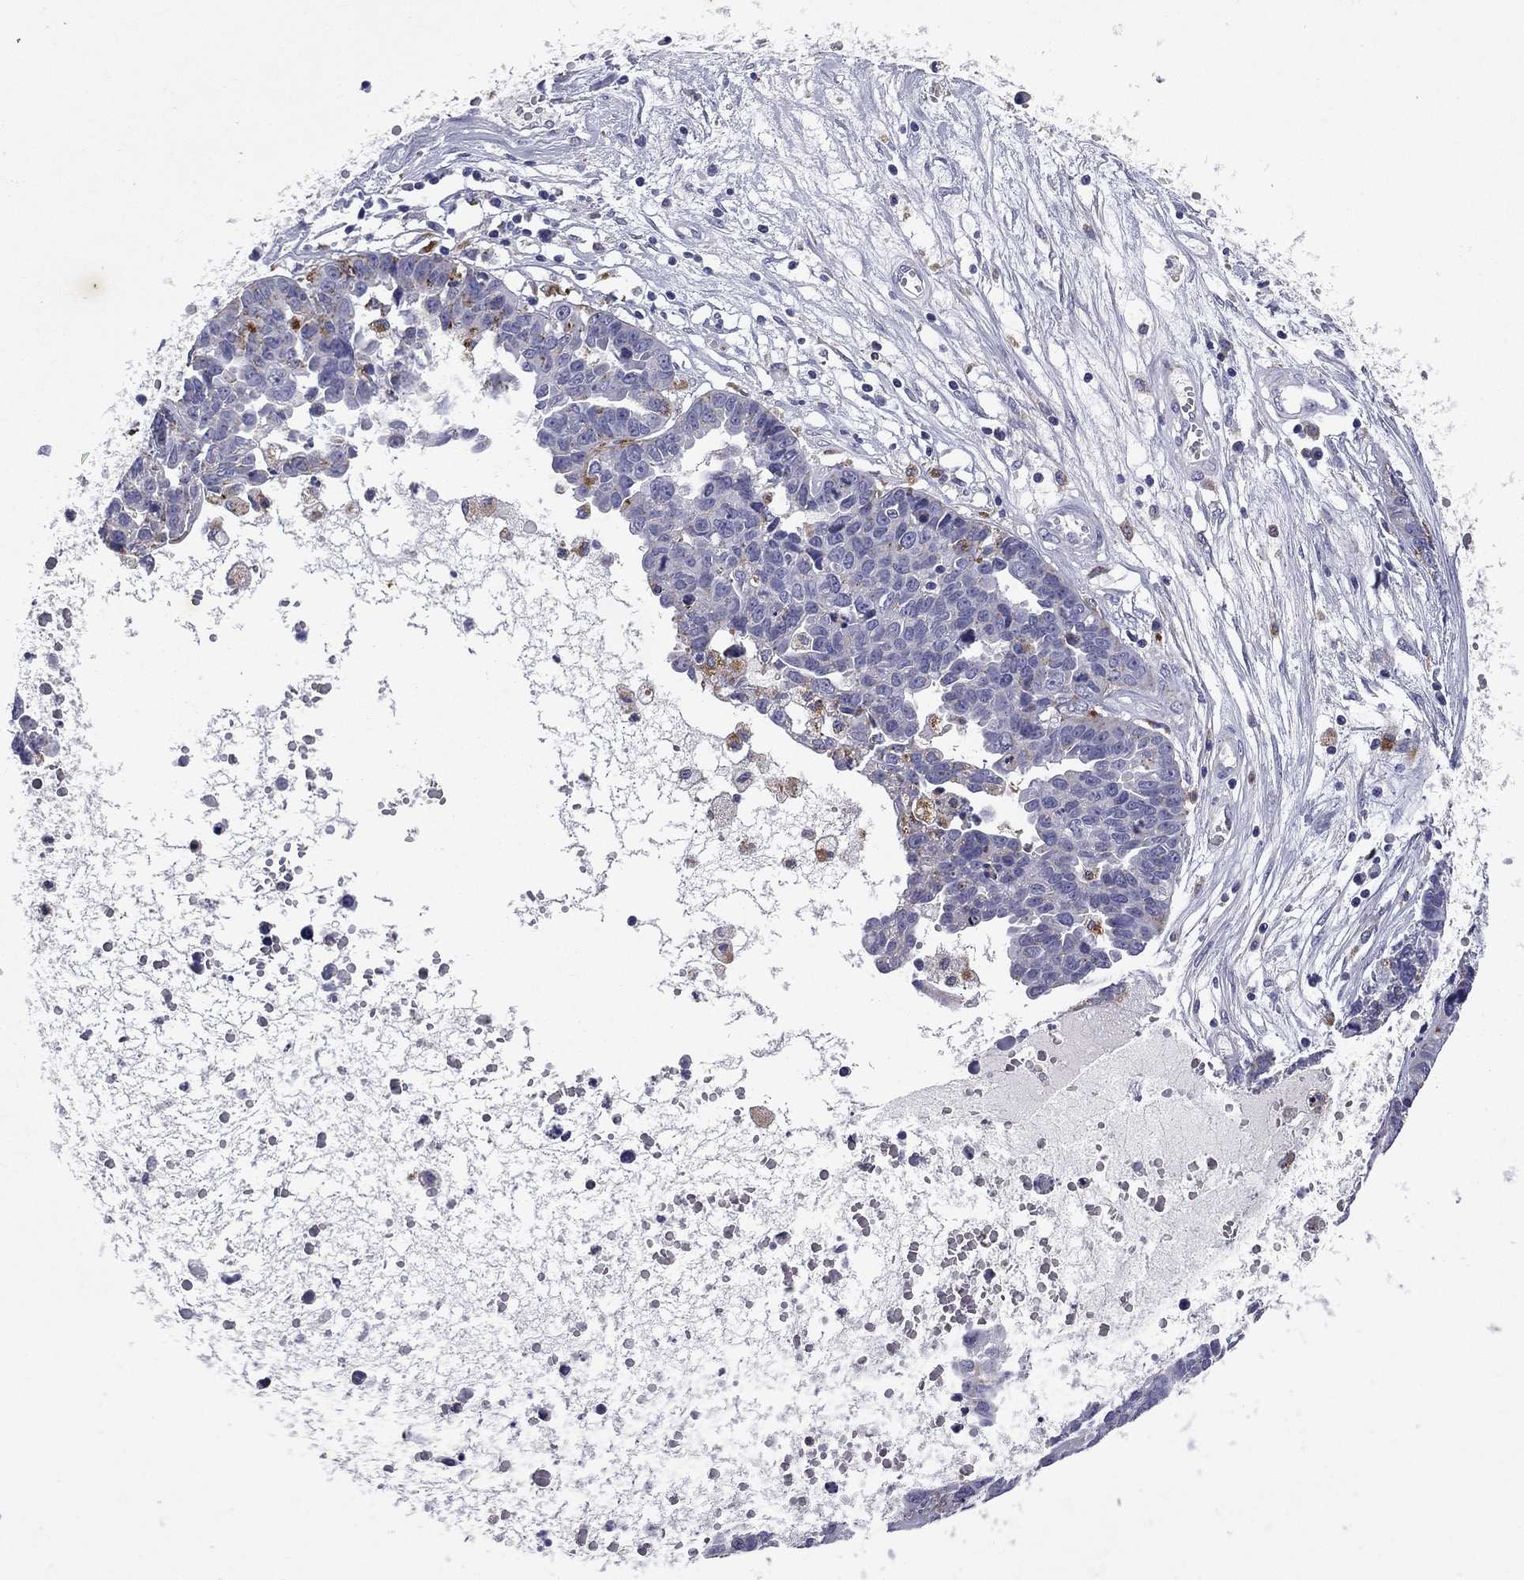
{"staining": {"intensity": "moderate", "quantity": "<25%", "location": "cytoplasmic/membranous"}, "tissue": "ovarian cancer", "cell_type": "Tumor cells", "image_type": "cancer", "snomed": [{"axis": "morphology", "description": "Cystadenocarcinoma, serous, NOS"}, {"axis": "topography", "description": "Ovary"}], "caption": "Protein expression analysis of human ovarian serous cystadenocarcinoma reveals moderate cytoplasmic/membranous positivity in approximately <25% of tumor cells. (DAB IHC with brightfield microscopy, high magnification).", "gene": "MADCAM1", "patient": {"sex": "female", "age": 87}}